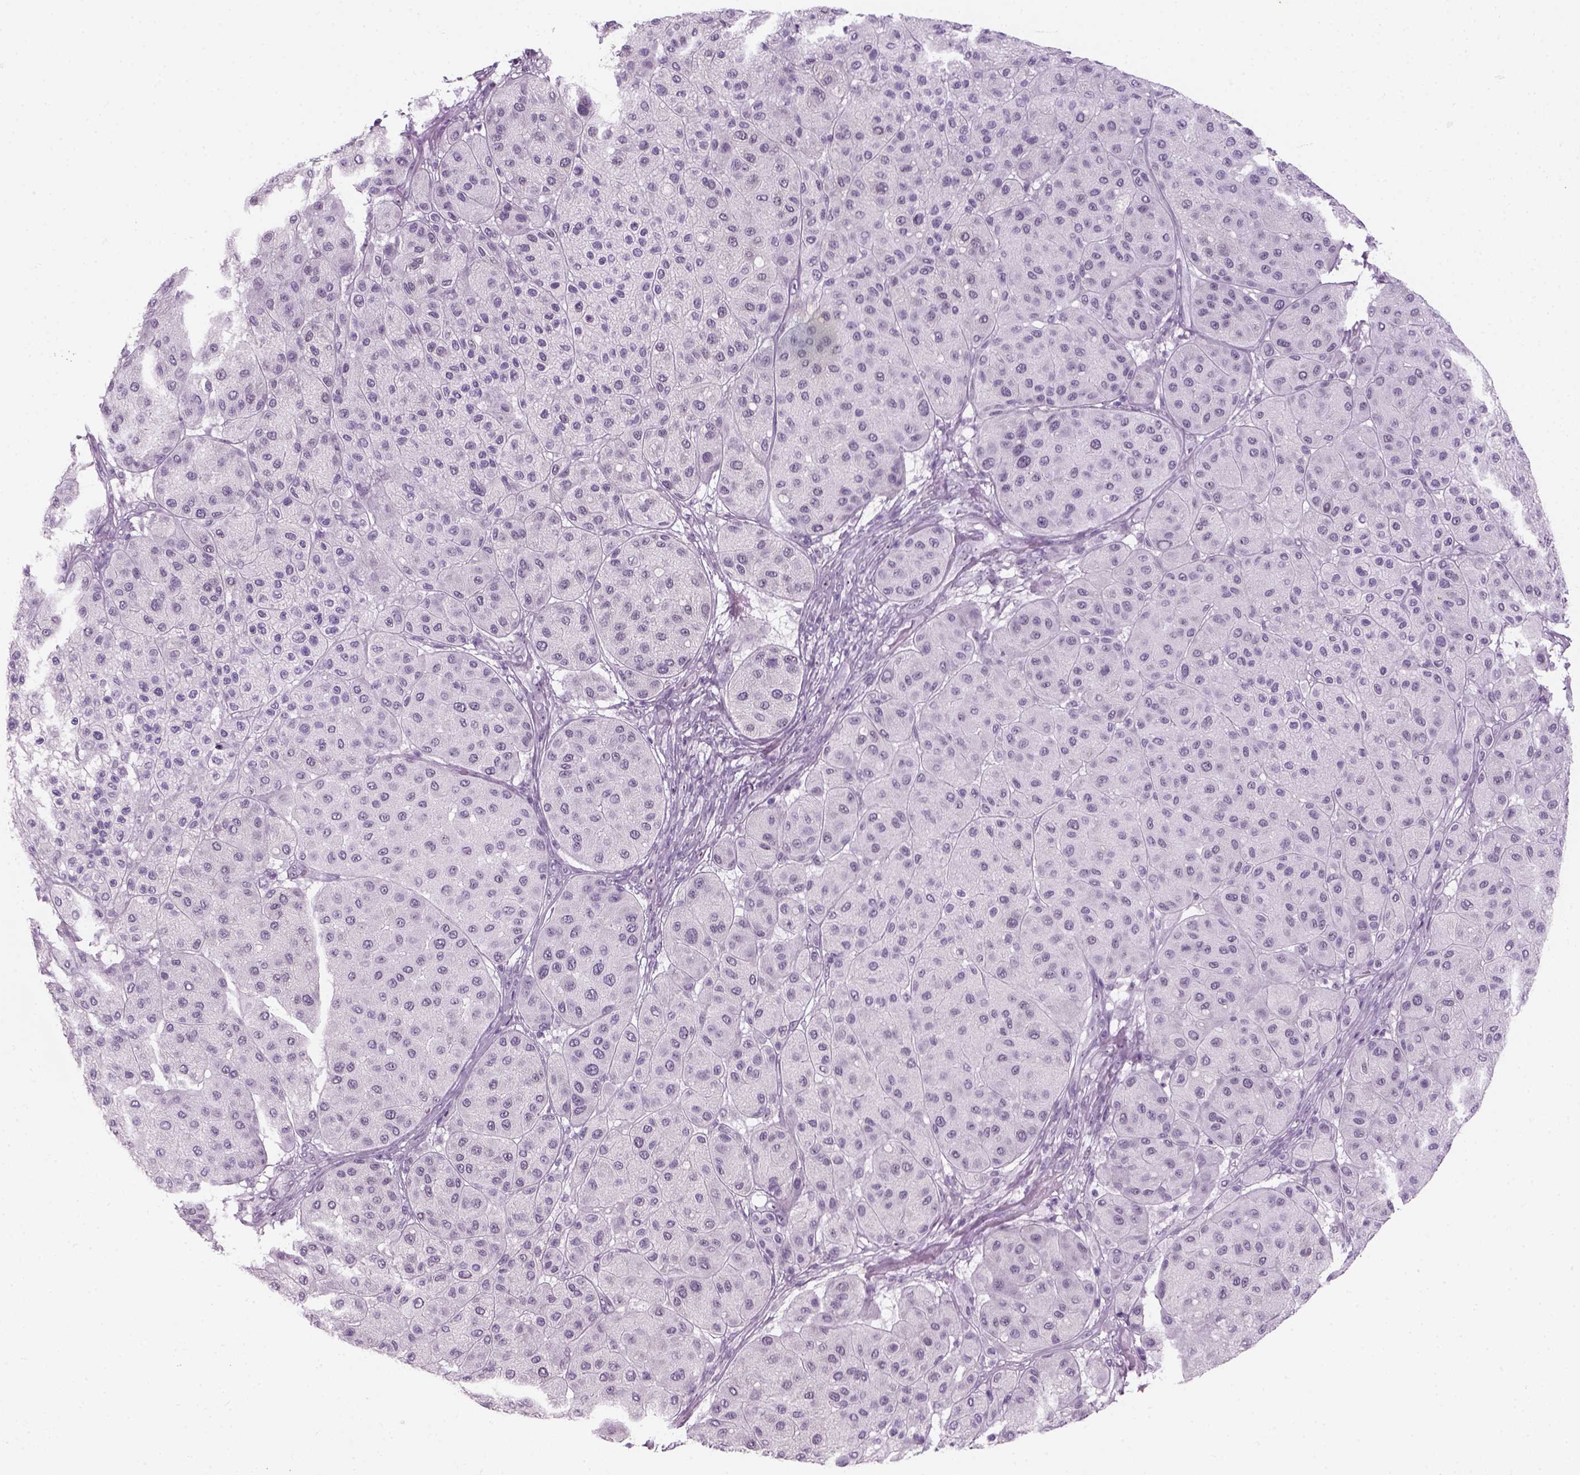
{"staining": {"intensity": "negative", "quantity": "none", "location": "none"}, "tissue": "melanoma", "cell_type": "Tumor cells", "image_type": "cancer", "snomed": [{"axis": "morphology", "description": "Malignant melanoma, Metastatic site"}, {"axis": "topography", "description": "Smooth muscle"}], "caption": "Micrograph shows no protein expression in tumor cells of malignant melanoma (metastatic site) tissue. (DAB (3,3'-diaminobenzidine) IHC visualized using brightfield microscopy, high magnification).", "gene": "ZNF865", "patient": {"sex": "male", "age": 41}}